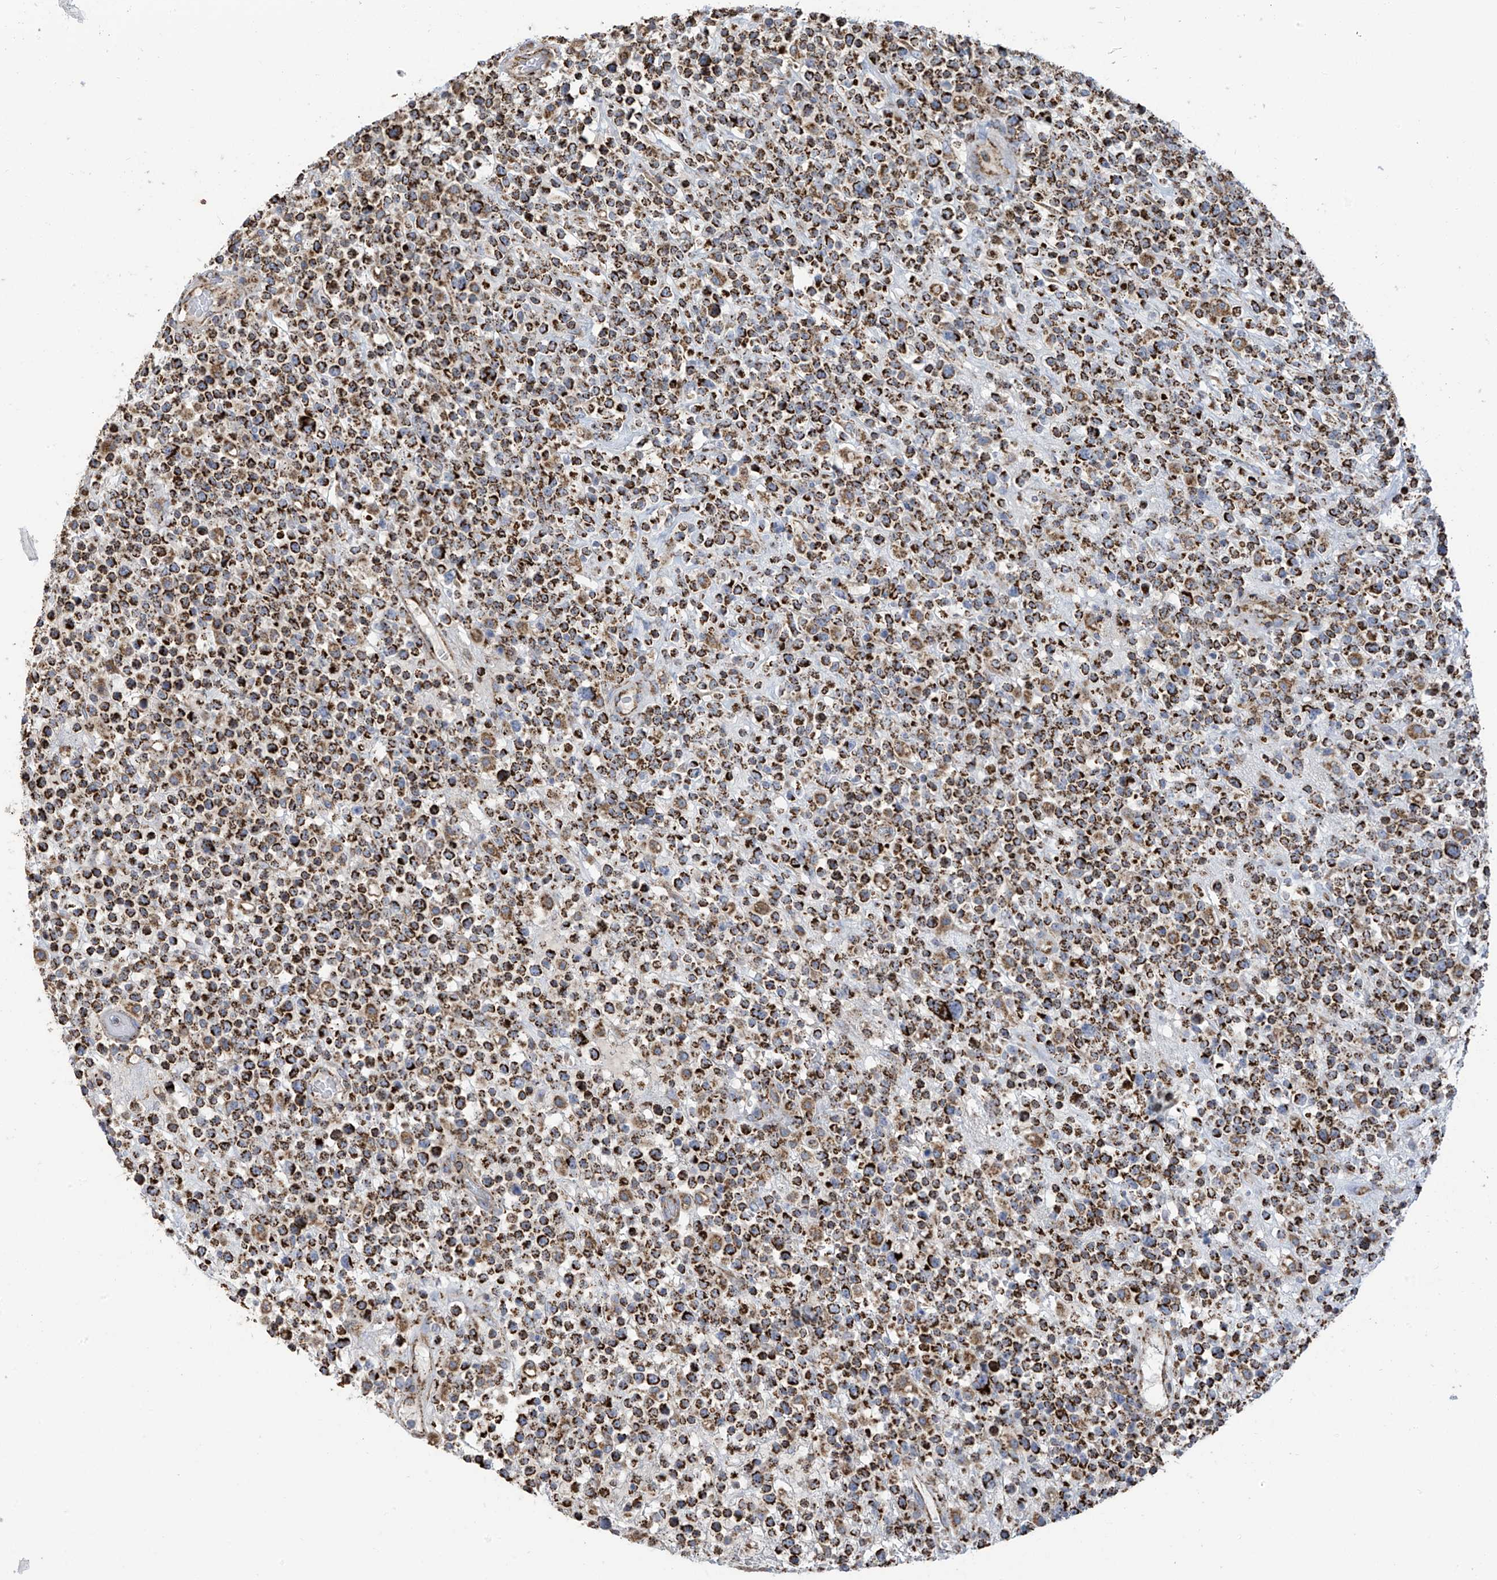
{"staining": {"intensity": "strong", "quantity": ">75%", "location": "cytoplasmic/membranous"}, "tissue": "lymphoma", "cell_type": "Tumor cells", "image_type": "cancer", "snomed": [{"axis": "morphology", "description": "Malignant lymphoma, non-Hodgkin's type, High grade"}, {"axis": "topography", "description": "Colon"}], "caption": "A photomicrograph of human high-grade malignant lymphoma, non-Hodgkin's type stained for a protein exhibits strong cytoplasmic/membranous brown staining in tumor cells.", "gene": "PNPT1", "patient": {"sex": "female", "age": 53}}